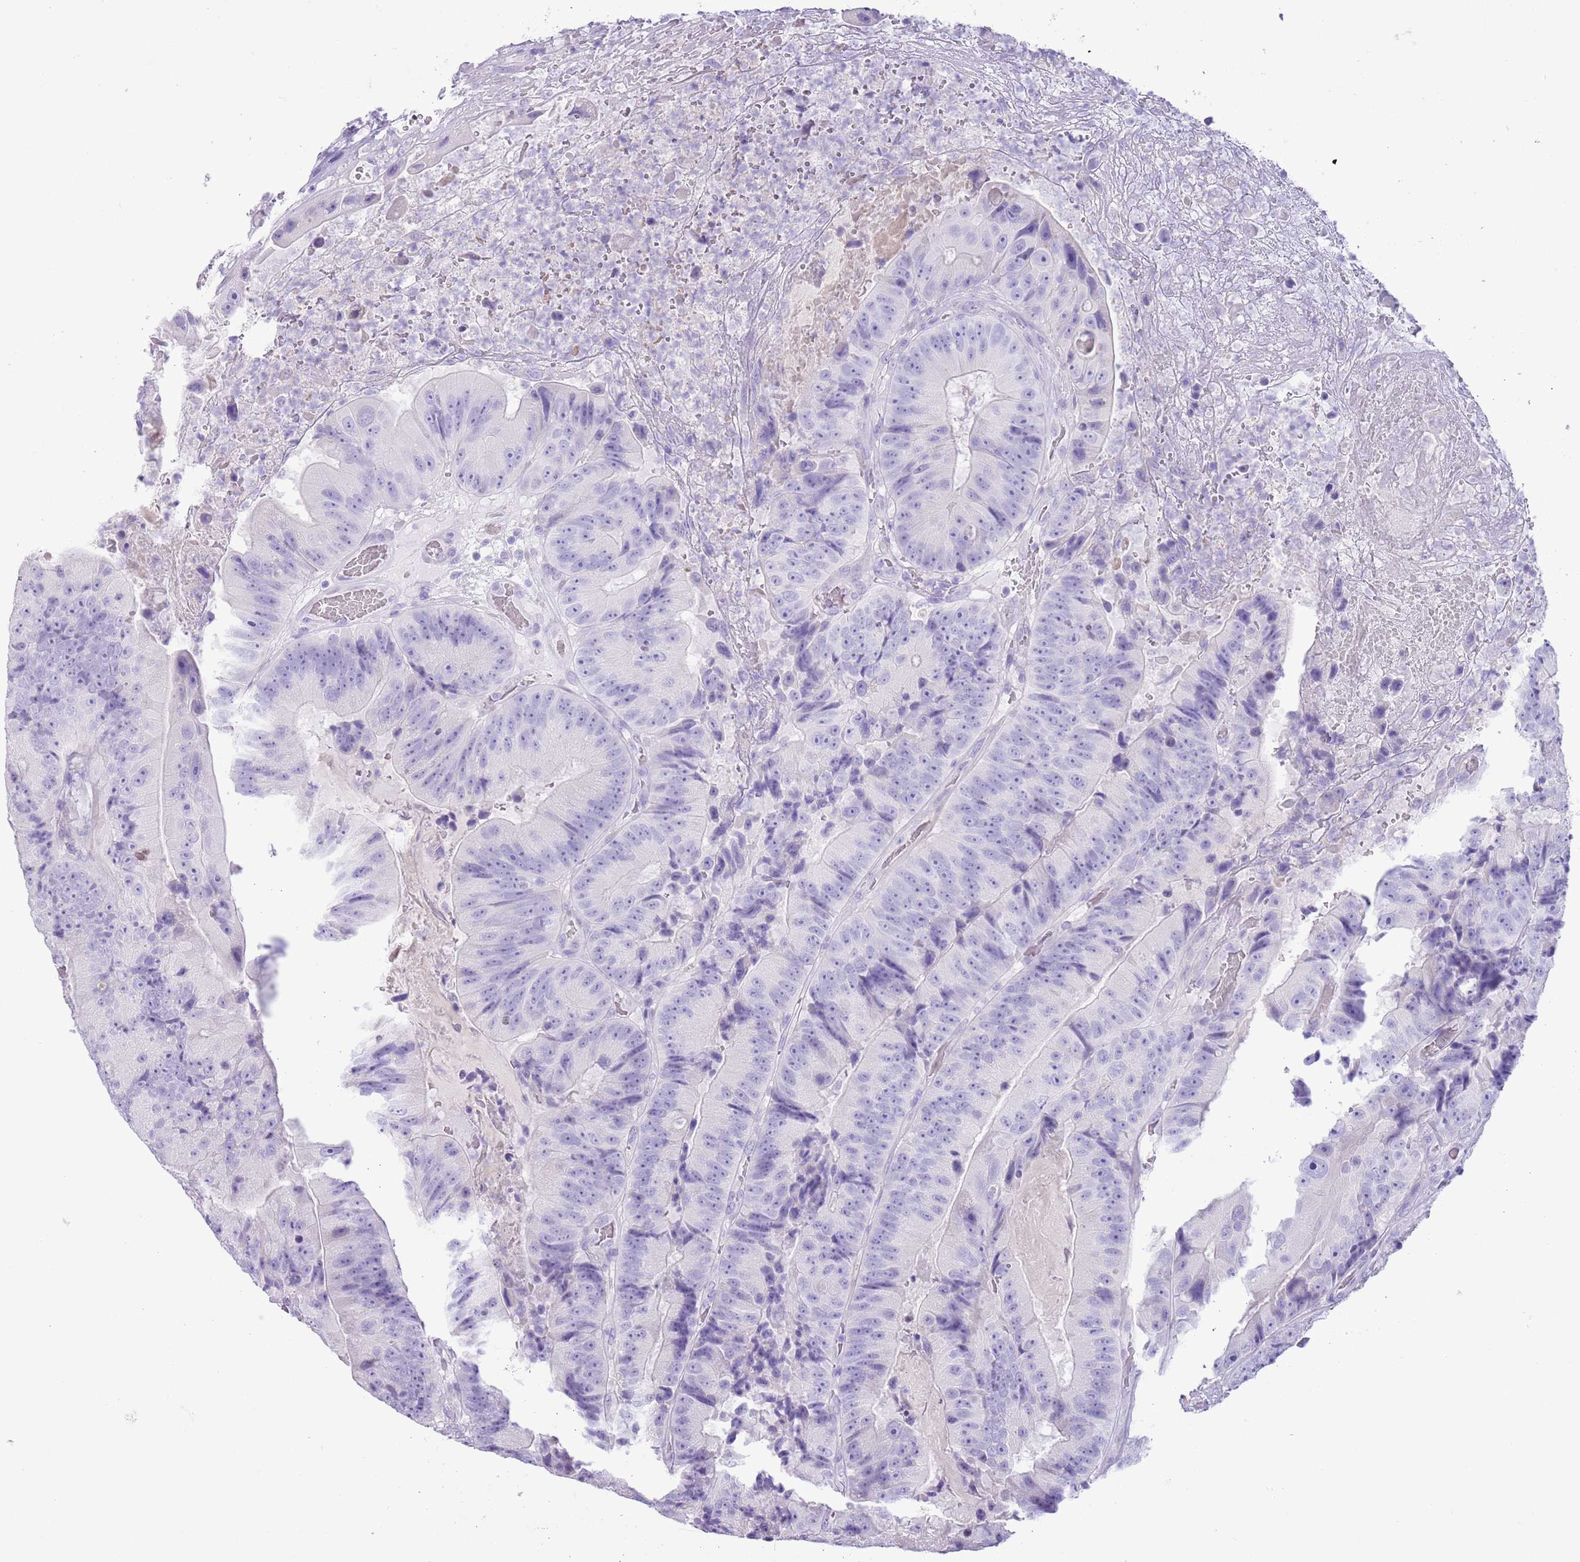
{"staining": {"intensity": "negative", "quantity": "none", "location": "none"}, "tissue": "colorectal cancer", "cell_type": "Tumor cells", "image_type": "cancer", "snomed": [{"axis": "morphology", "description": "Adenocarcinoma, NOS"}, {"axis": "topography", "description": "Colon"}], "caption": "Image shows no protein expression in tumor cells of adenocarcinoma (colorectal) tissue.", "gene": "SLC7A14", "patient": {"sex": "female", "age": 86}}